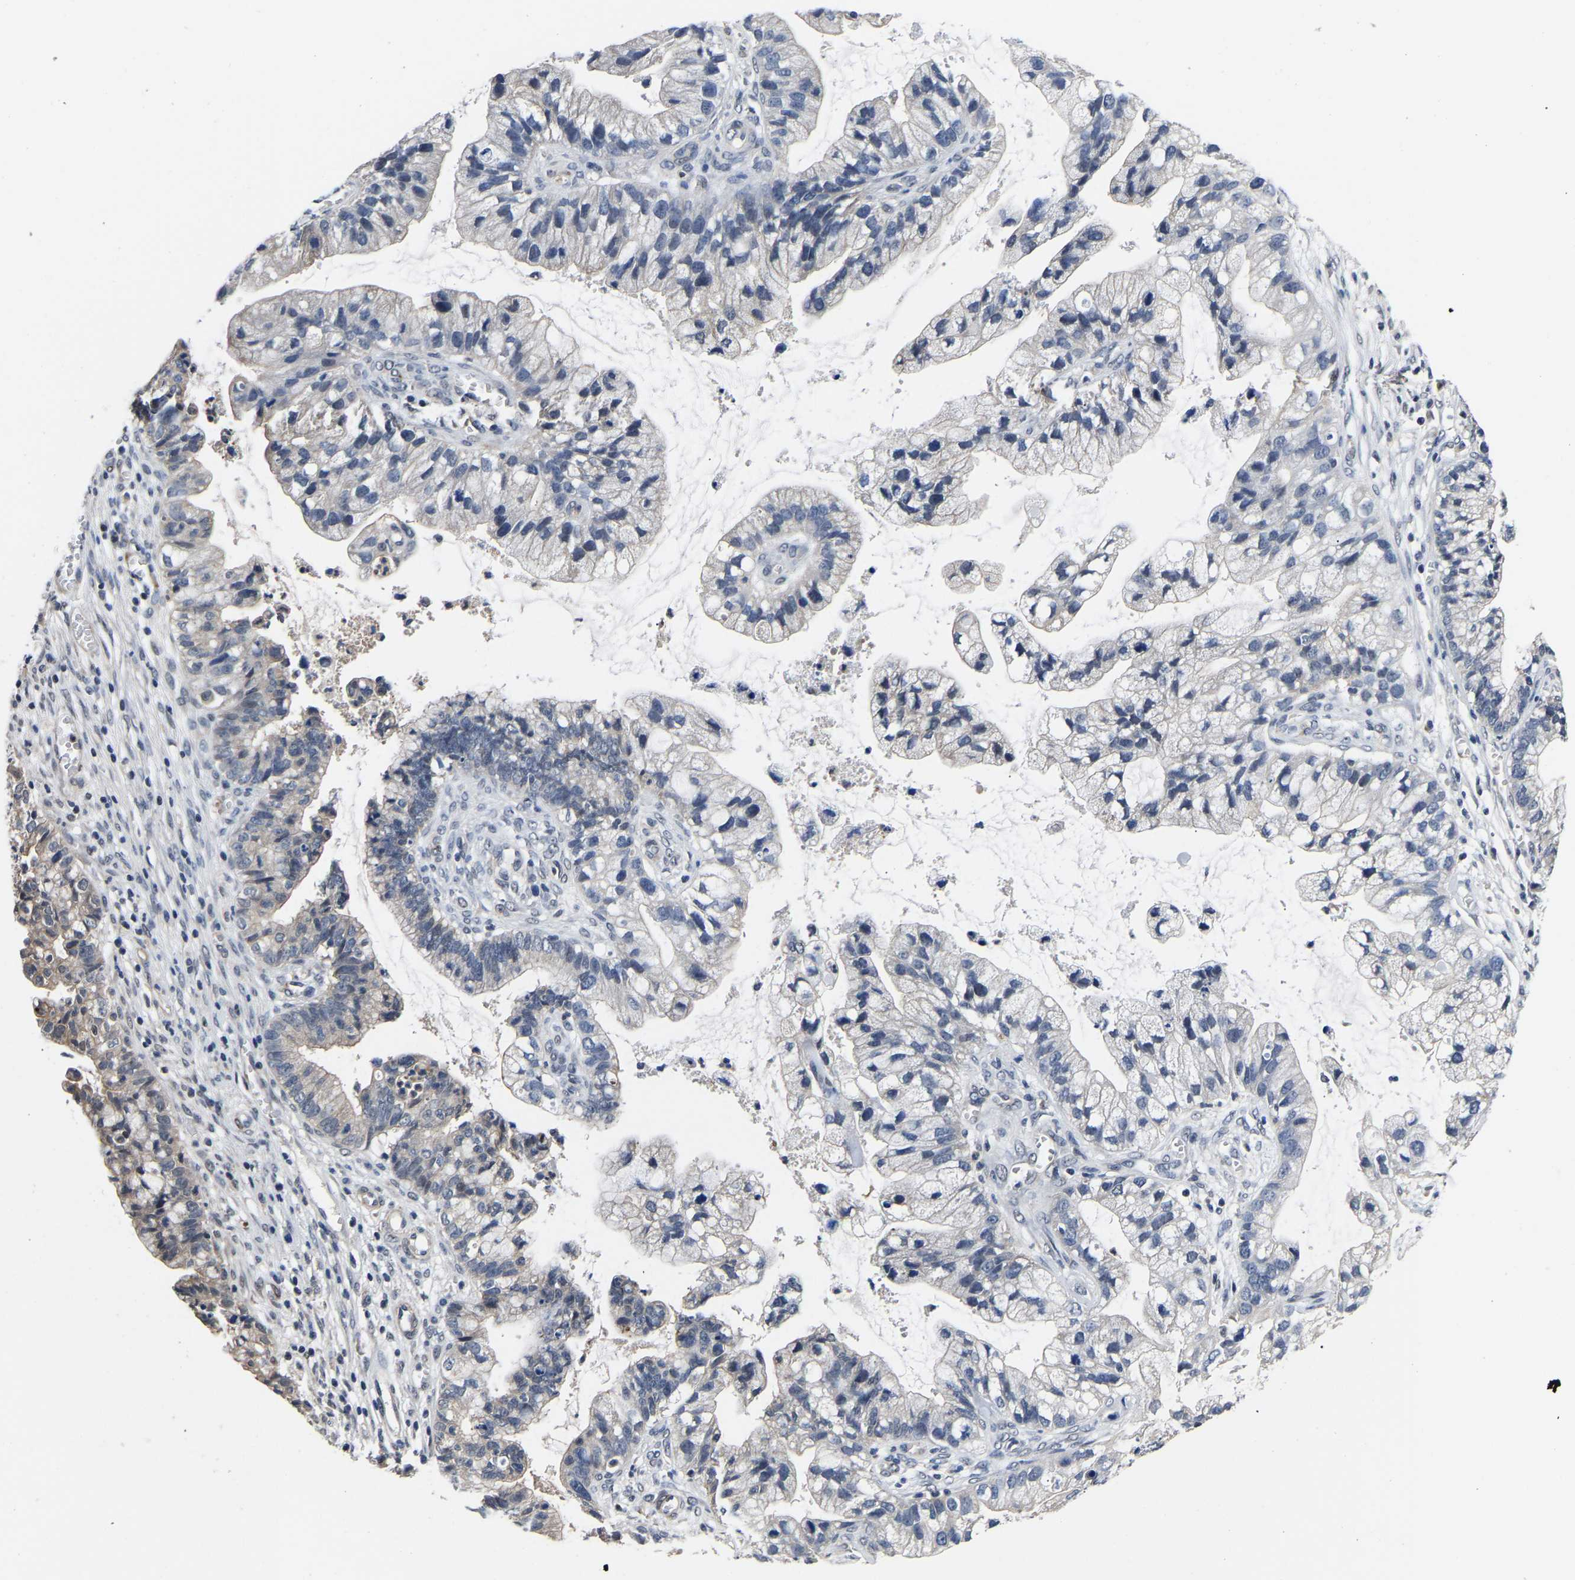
{"staining": {"intensity": "negative", "quantity": "none", "location": "none"}, "tissue": "cervical cancer", "cell_type": "Tumor cells", "image_type": "cancer", "snomed": [{"axis": "morphology", "description": "Adenocarcinoma, NOS"}, {"axis": "topography", "description": "Cervix"}], "caption": "Immunohistochemistry of cervical cancer (adenocarcinoma) reveals no positivity in tumor cells. Nuclei are stained in blue.", "gene": "METTL16", "patient": {"sex": "female", "age": 44}}